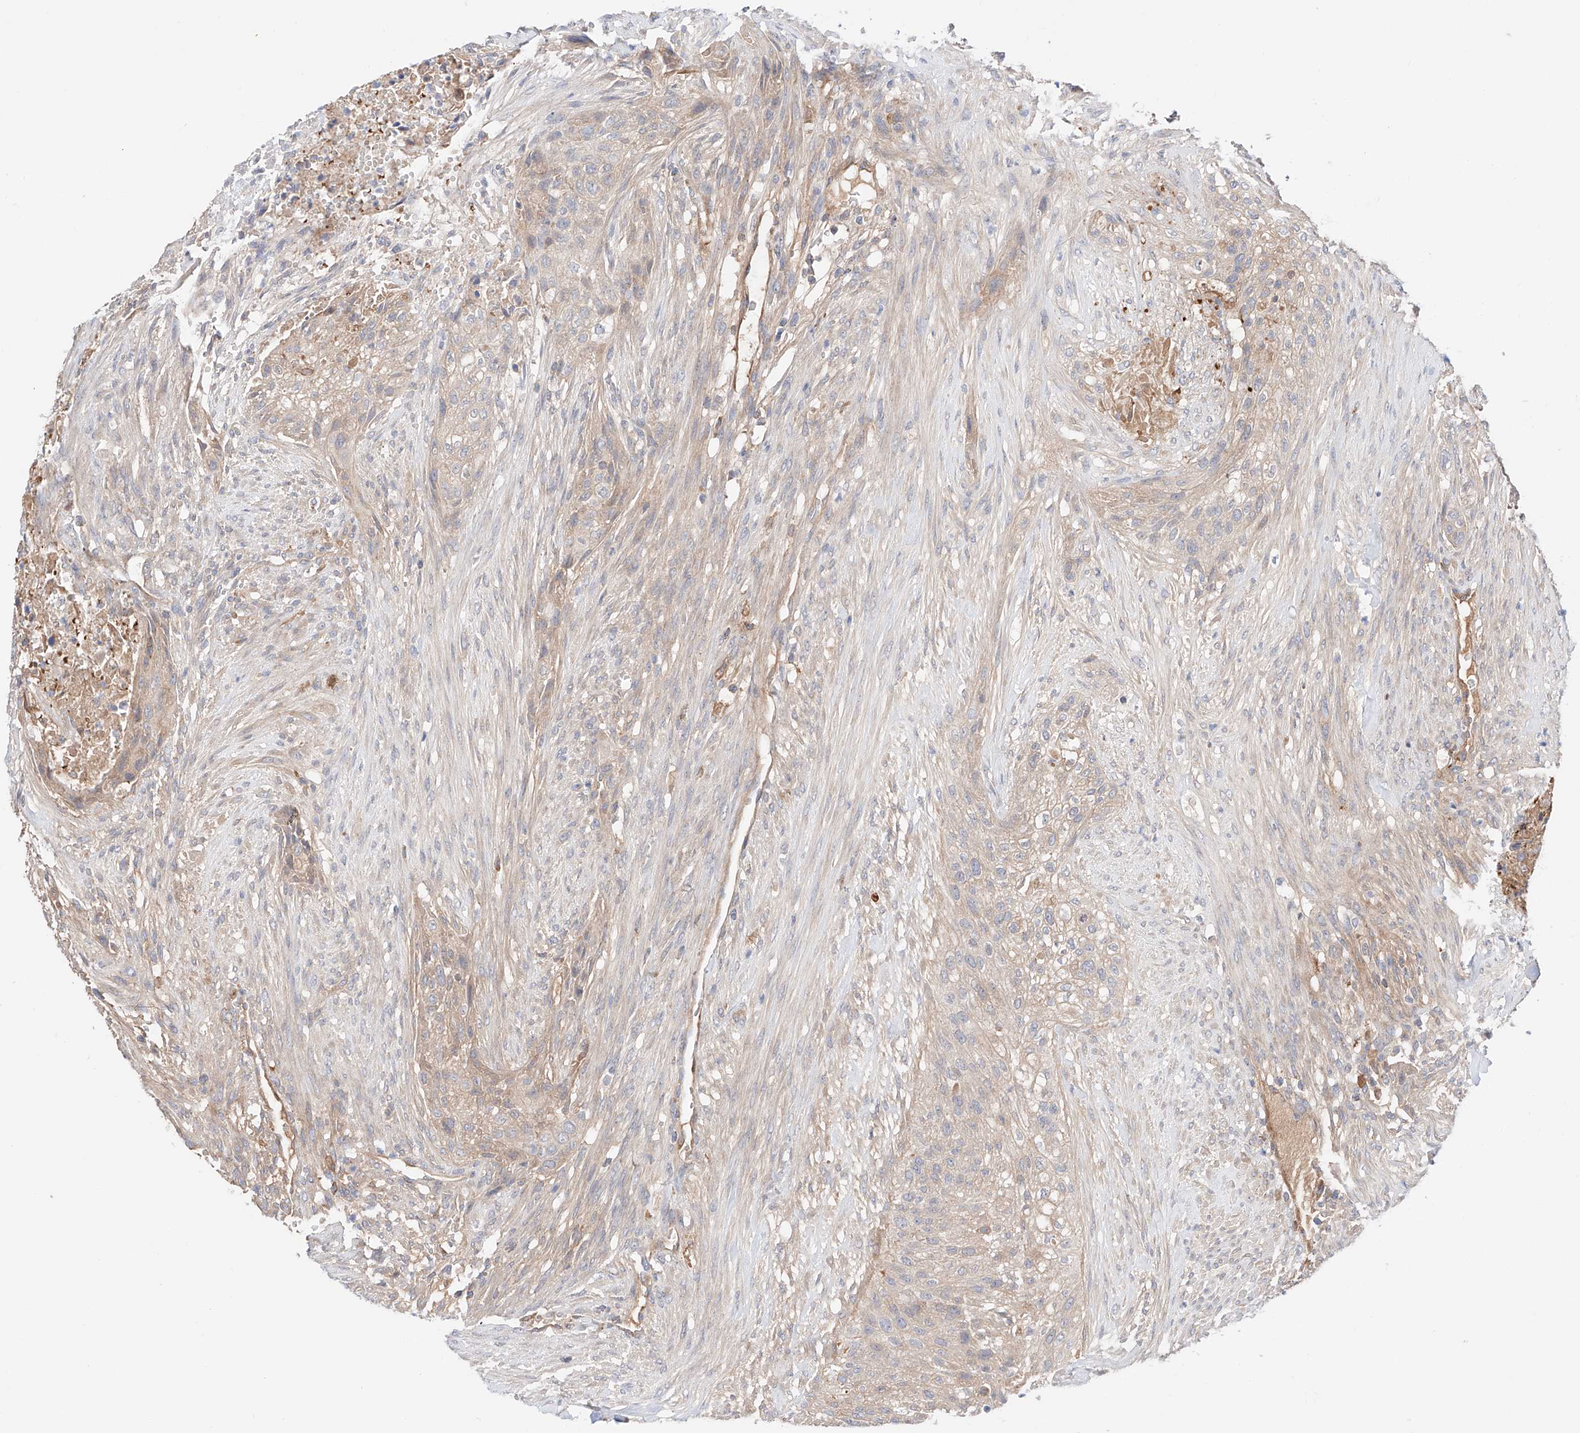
{"staining": {"intensity": "weak", "quantity": "25%-75%", "location": "cytoplasmic/membranous"}, "tissue": "urothelial cancer", "cell_type": "Tumor cells", "image_type": "cancer", "snomed": [{"axis": "morphology", "description": "Urothelial carcinoma, High grade"}, {"axis": "topography", "description": "Urinary bladder"}], "caption": "High-power microscopy captured an IHC micrograph of urothelial cancer, revealing weak cytoplasmic/membranous positivity in approximately 25%-75% of tumor cells.", "gene": "PGGT1B", "patient": {"sex": "male", "age": 35}}